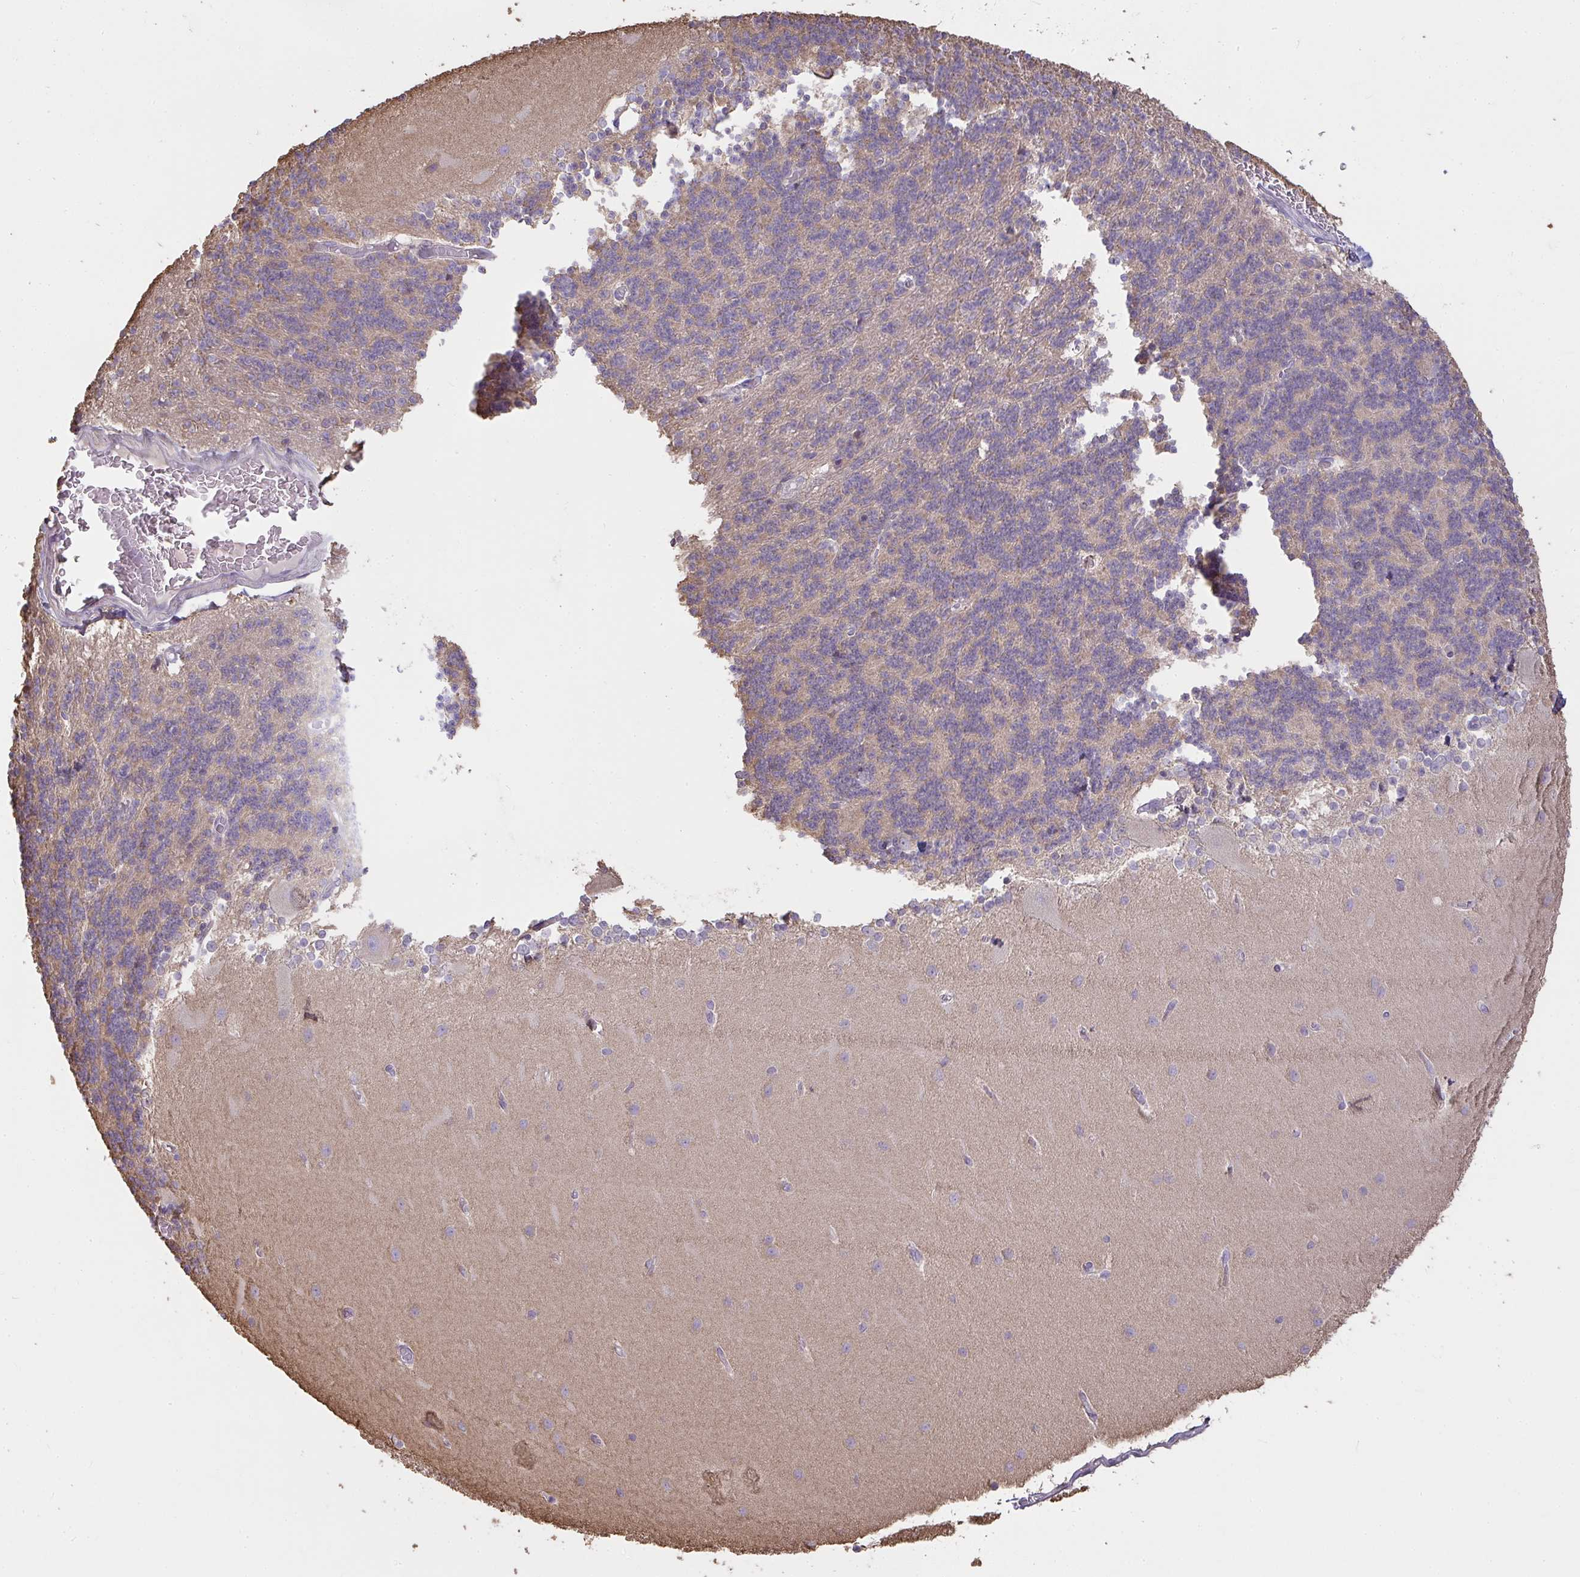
{"staining": {"intensity": "weak", "quantity": "<25%", "location": "cytoplasmic/membranous"}, "tissue": "cerebellum", "cell_type": "Cells in granular layer", "image_type": "normal", "snomed": [{"axis": "morphology", "description": "Normal tissue, NOS"}, {"axis": "topography", "description": "Cerebellum"}], "caption": "Cerebellum stained for a protein using immunohistochemistry reveals no staining cells in granular layer.", "gene": "BRINP3", "patient": {"sex": "female", "age": 54}}